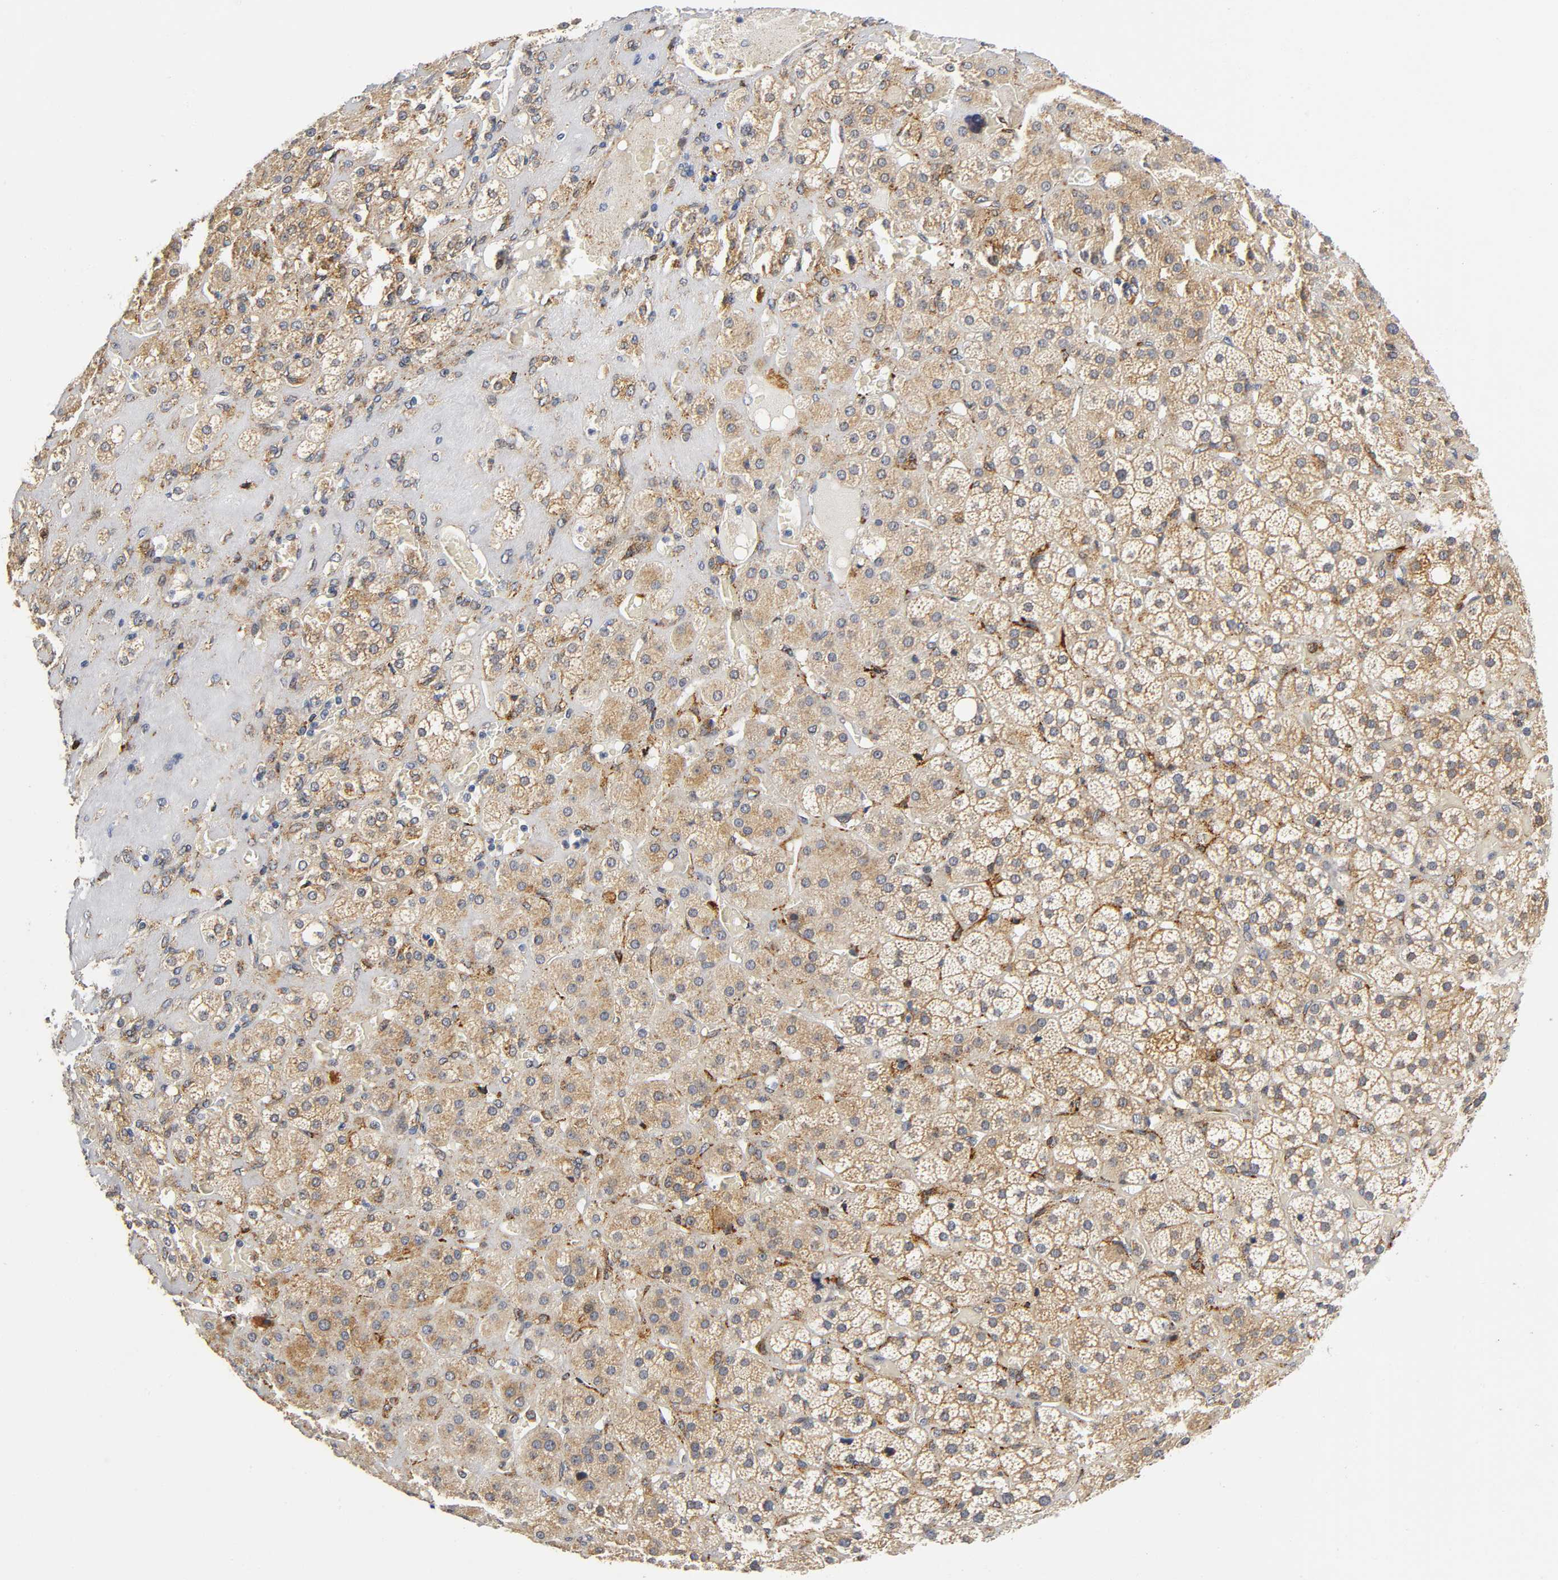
{"staining": {"intensity": "moderate", "quantity": ">75%", "location": "cytoplasmic/membranous,nuclear"}, "tissue": "adrenal gland", "cell_type": "Glandular cells", "image_type": "normal", "snomed": [{"axis": "morphology", "description": "Normal tissue, NOS"}, {"axis": "topography", "description": "Adrenal gland"}], "caption": "Immunohistochemistry image of unremarkable adrenal gland stained for a protein (brown), which shows medium levels of moderate cytoplasmic/membranous,nuclear expression in approximately >75% of glandular cells.", "gene": "SOS2", "patient": {"sex": "female", "age": 71}}